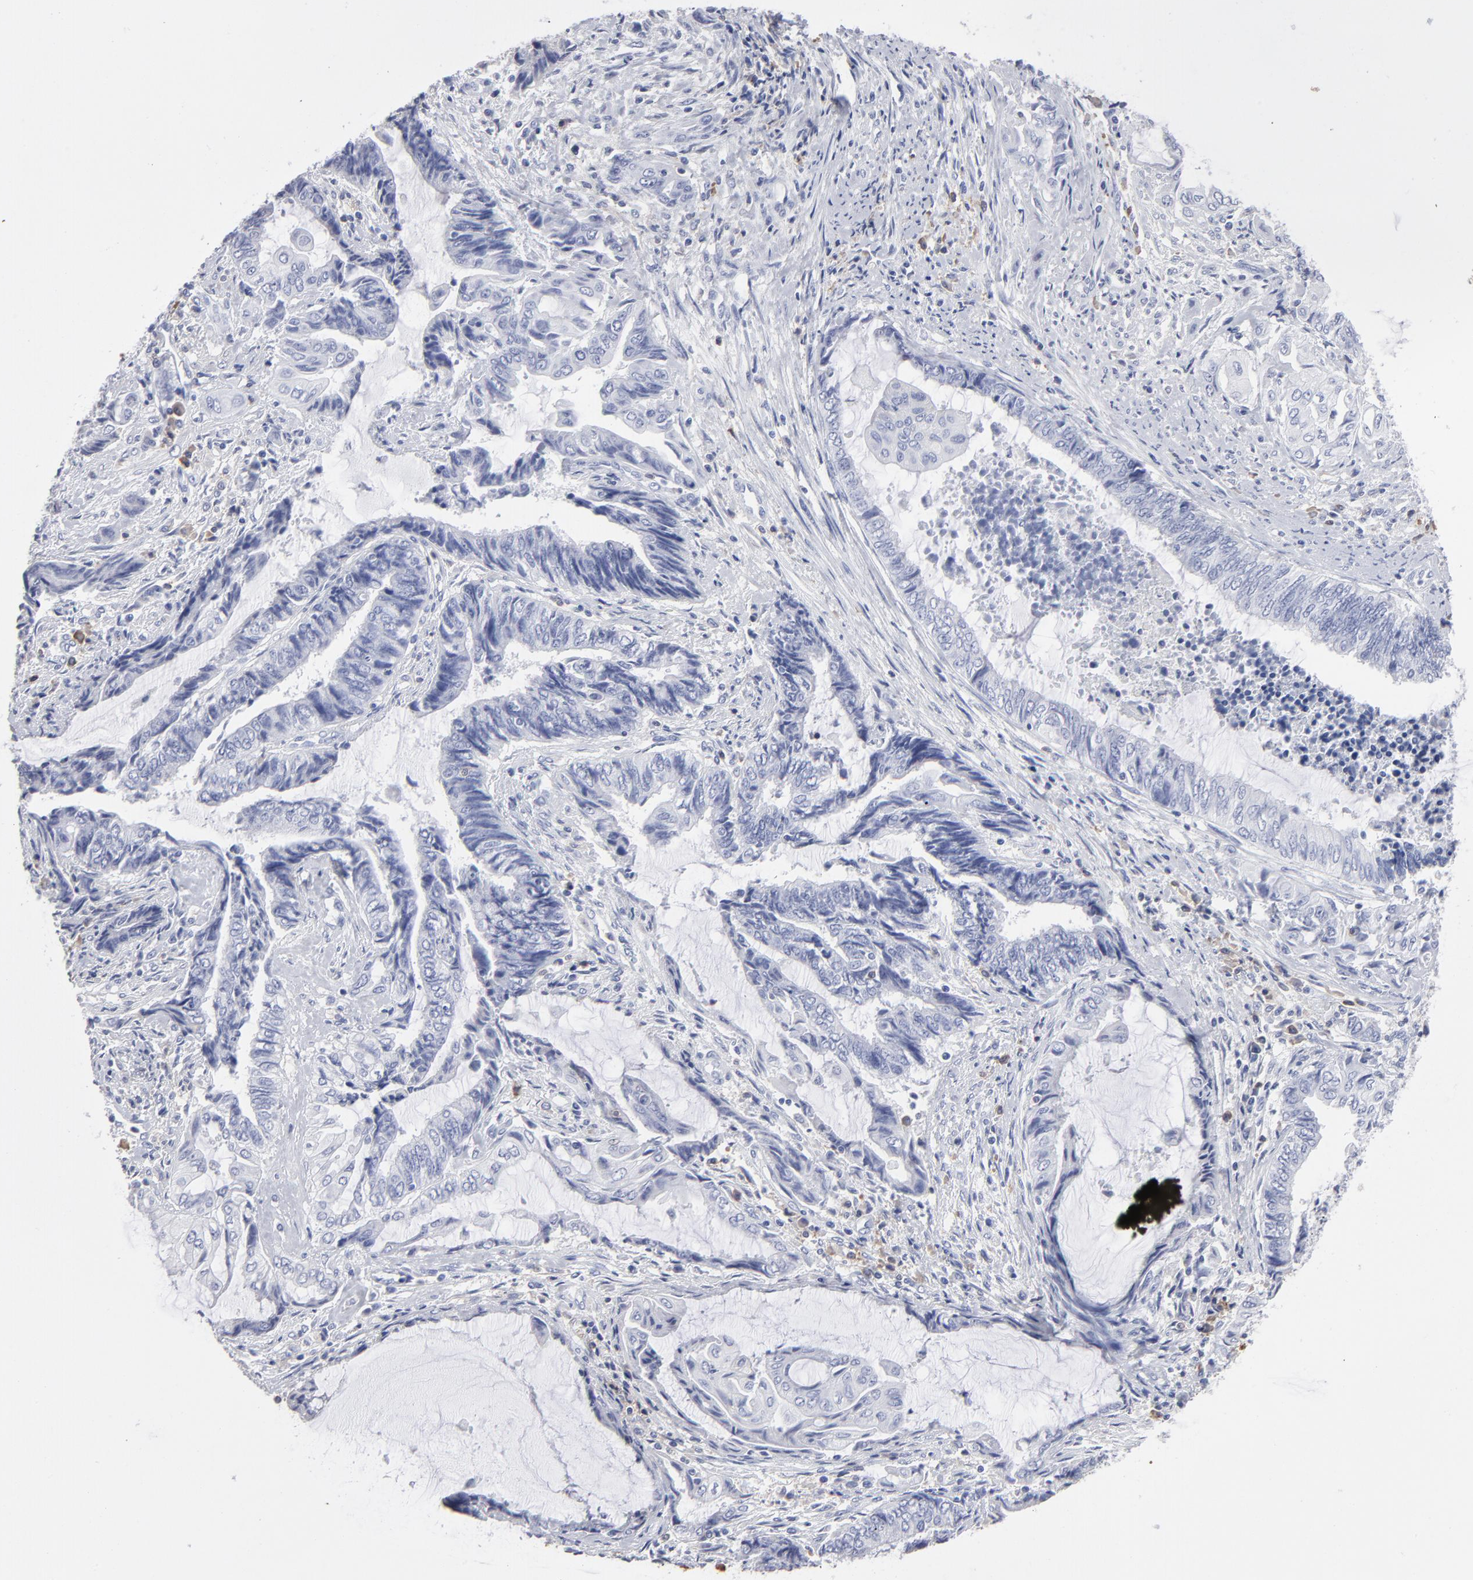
{"staining": {"intensity": "negative", "quantity": "none", "location": "none"}, "tissue": "endometrial cancer", "cell_type": "Tumor cells", "image_type": "cancer", "snomed": [{"axis": "morphology", "description": "Adenocarcinoma, NOS"}, {"axis": "topography", "description": "Uterus"}, {"axis": "topography", "description": "Endometrium"}], "caption": "Immunohistochemistry (IHC) of endometrial adenocarcinoma exhibits no positivity in tumor cells.", "gene": "LAT2", "patient": {"sex": "female", "age": 70}}